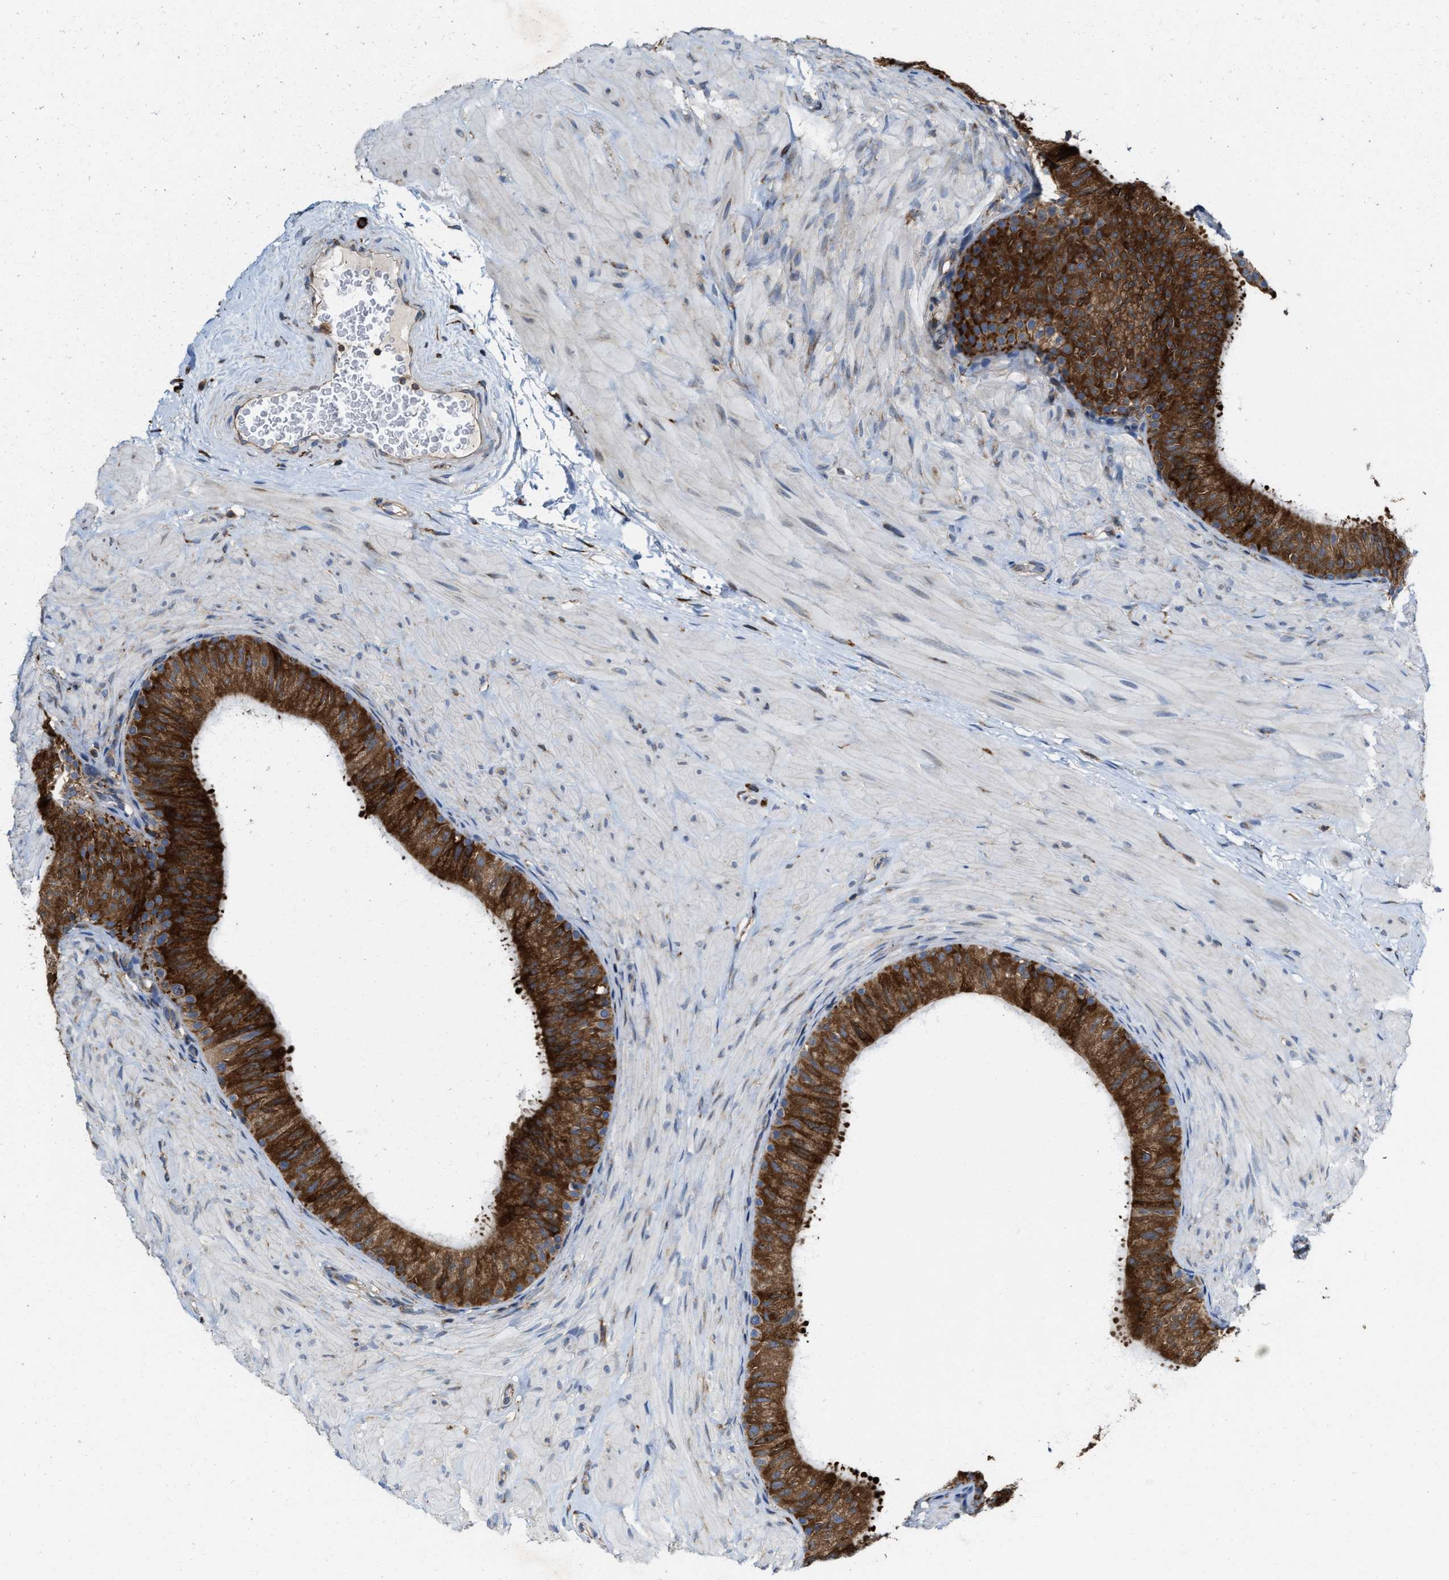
{"staining": {"intensity": "strong", "quantity": ">75%", "location": "cytoplasmic/membranous"}, "tissue": "epididymis", "cell_type": "Glandular cells", "image_type": "normal", "snomed": [{"axis": "morphology", "description": "Normal tissue, NOS"}, {"axis": "topography", "description": "Epididymis"}], "caption": "A brown stain highlights strong cytoplasmic/membranous positivity of a protein in glandular cells of unremarkable epididymis. Ihc stains the protein of interest in brown and the nuclei are stained blue.", "gene": "FGD3", "patient": {"sex": "male", "age": 34}}